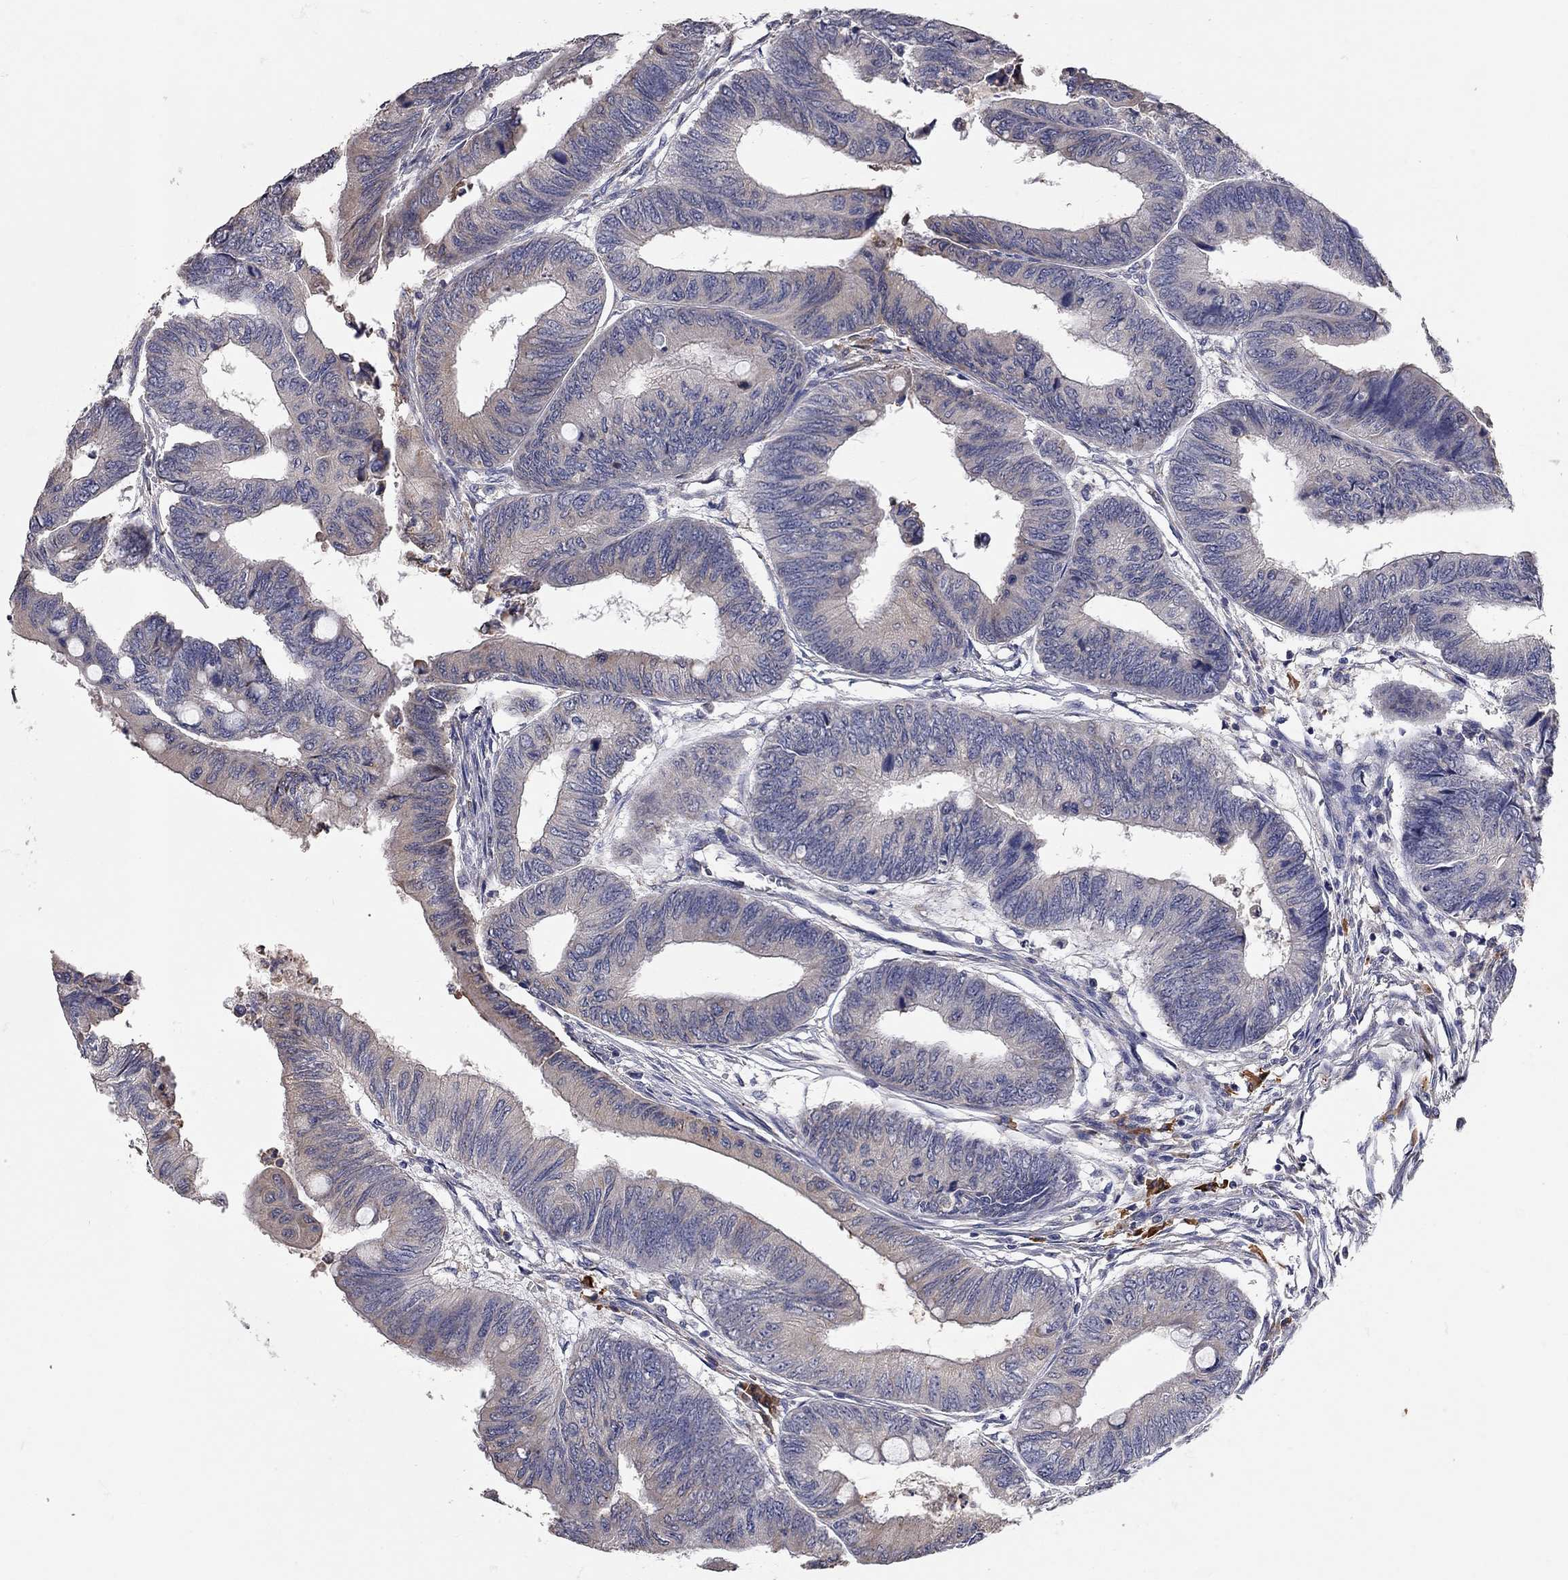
{"staining": {"intensity": "negative", "quantity": "none", "location": "none"}, "tissue": "colorectal cancer", "cell_type": "Tumor cells", "image_type": "cancer", "snomed": [{"axis": "morphology", "description": "Normal tissue, NOS"}, {"axis": "morphology", "description": "Adenocarcinoma, NOS"}, {"axis": "topography", "description": "Rectum"}, {"axis": "topography", "description": "Peripheral nerve tissue"}], "caption": "Image shows no significant protein expression in tumor cells of colorectal cancer (adenocarcinoma).", "gene": "XAGE2", "patient": {"sex": "male", "age": 92}}